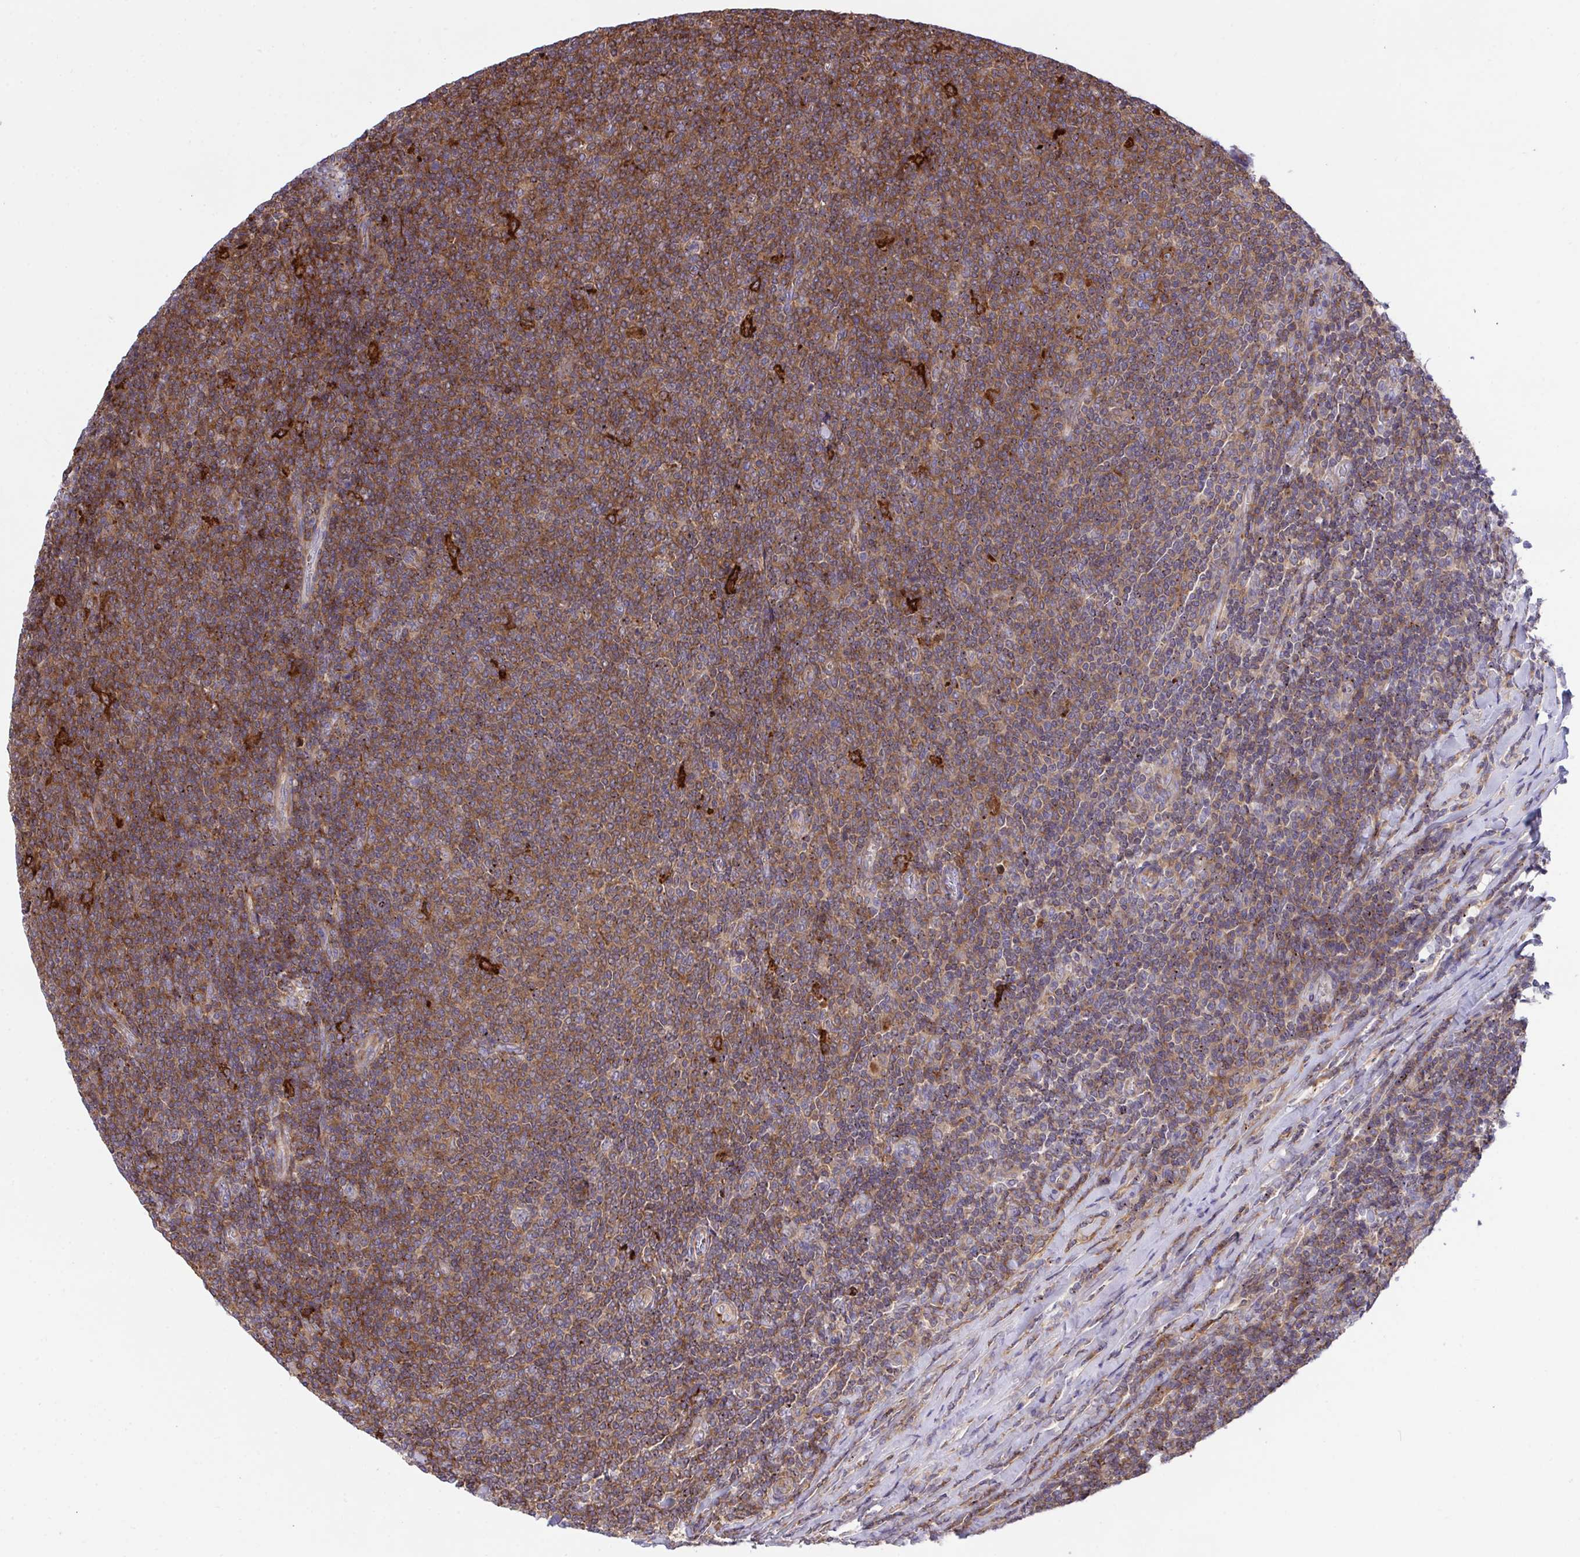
{"staining": {"intensity": "moderate", "quantity": ">75%", "location": "cytoplasmic/membranous"}, "tissue": "lymphoma", "cell_type": "Tumor cells", "image_type": "cancer", "snomed": [{"axis": "morphology", "description": "Malignant lymphoma, non-Hodgkin's type, Low grade"}, {"axis": "topography", "description": "Lymph node"}], "caption": "About >75% of tumor cells in human lymphoma show moderate cytoplasmic/membranous protein staining as visualized by brown immunohistochemical staining.", "gene": "PPIH", "patient": {"sex": "male", "age": 52}}